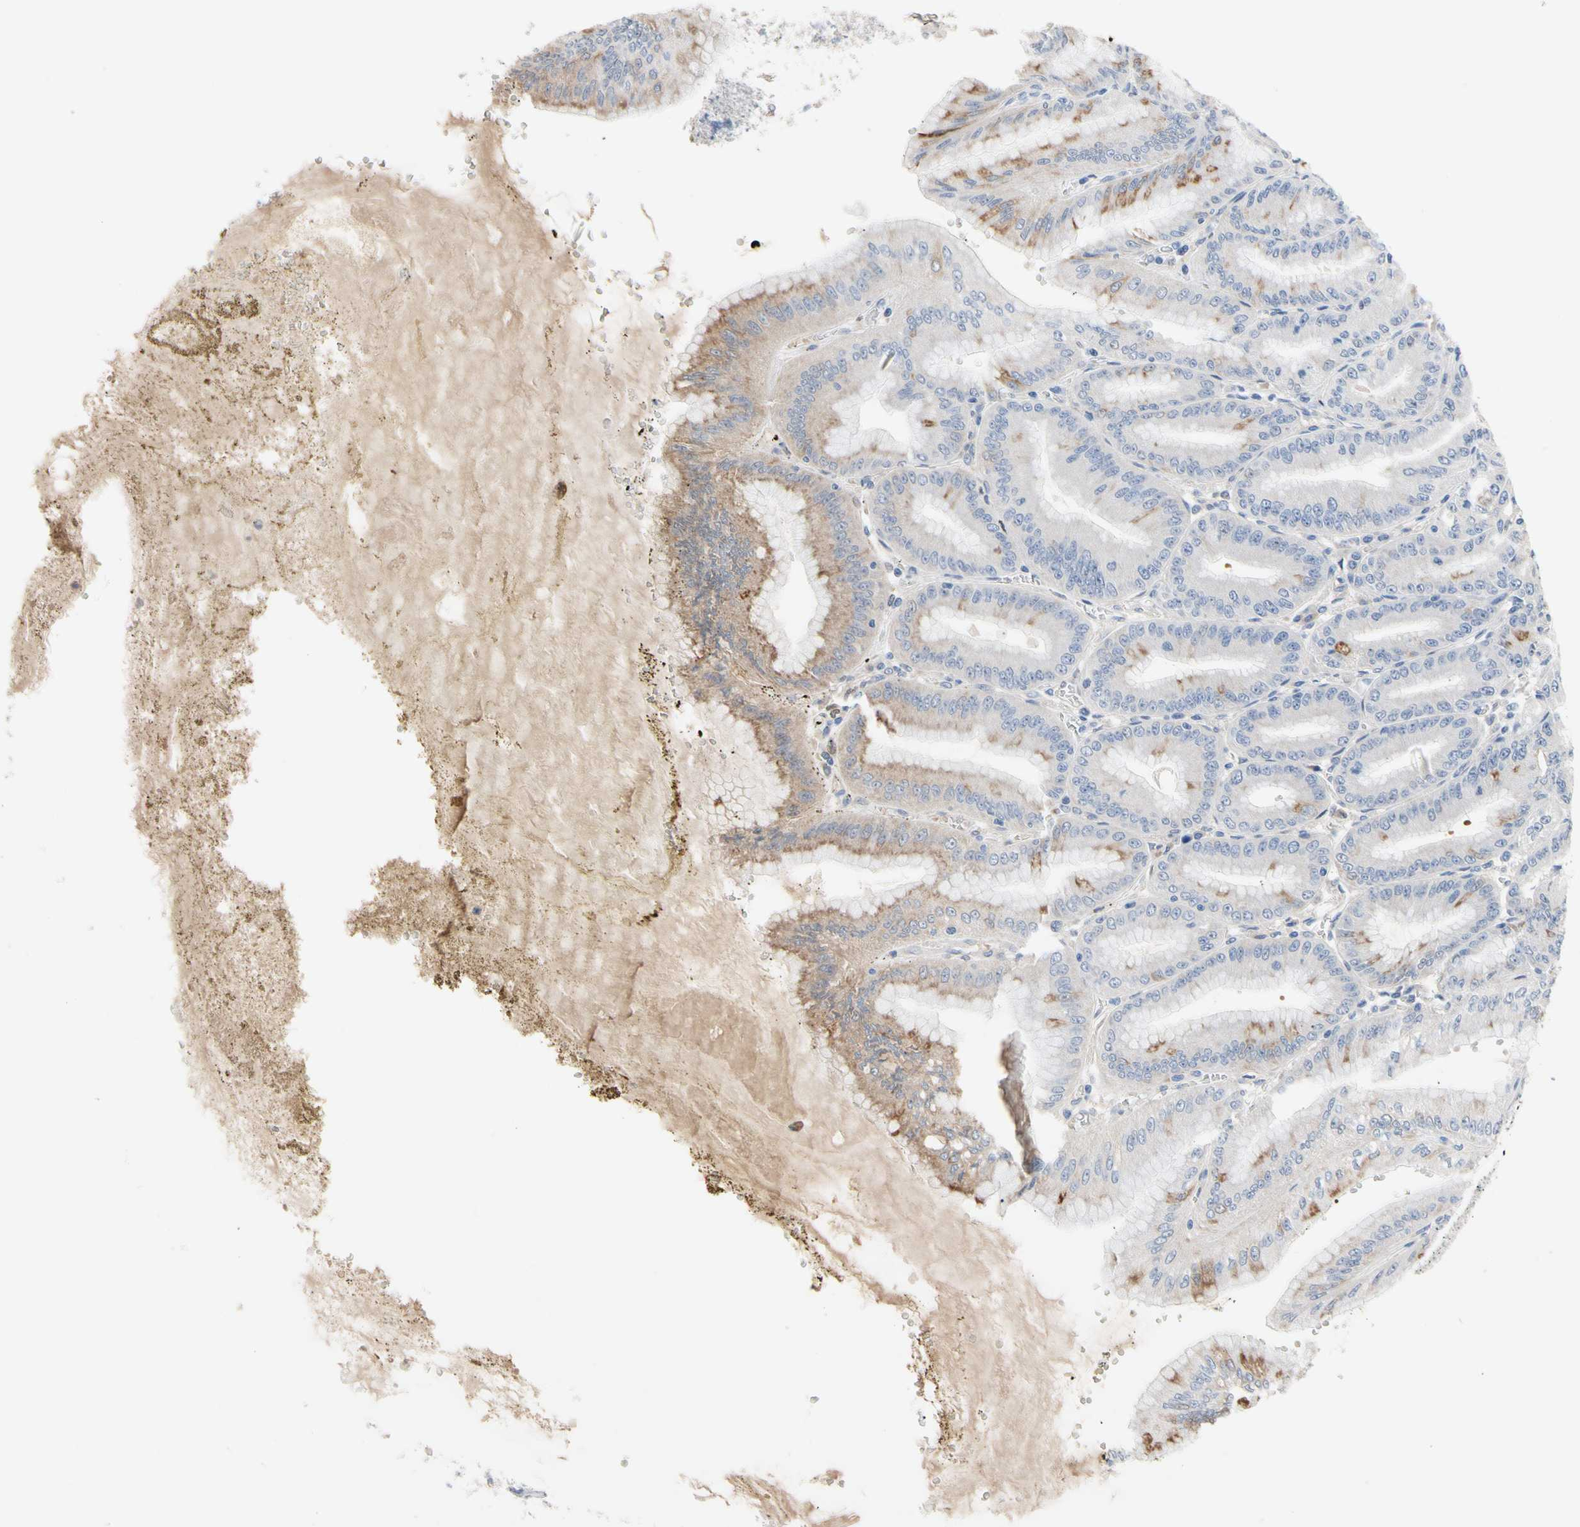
{"staining": {"intensity": "moderate", "quantity": "<25%", "location": "cytoplasmic/membranous"}, "tissue": "stomach", "cell_type": "Glandular cells", "image_type": "normal", "snomed": [{"axis": "morphology", "description": "Normal tissue, NOS"}, {"axis": "topography", "description": "Stomach, lower"}], "caption": "A photomicrograph of human stomach stained for a protein shows moderate cytoplasmic/membranous brown staining in glandular cells. The protein of interest is stained brown, and the nuclei are stained in blue (DAB (3,3'-diaminobenzidine) IHC with brightfield microscopy, high magnification).", "gene": "GAS6", "patient": {"sex": "male", "age": 71}}